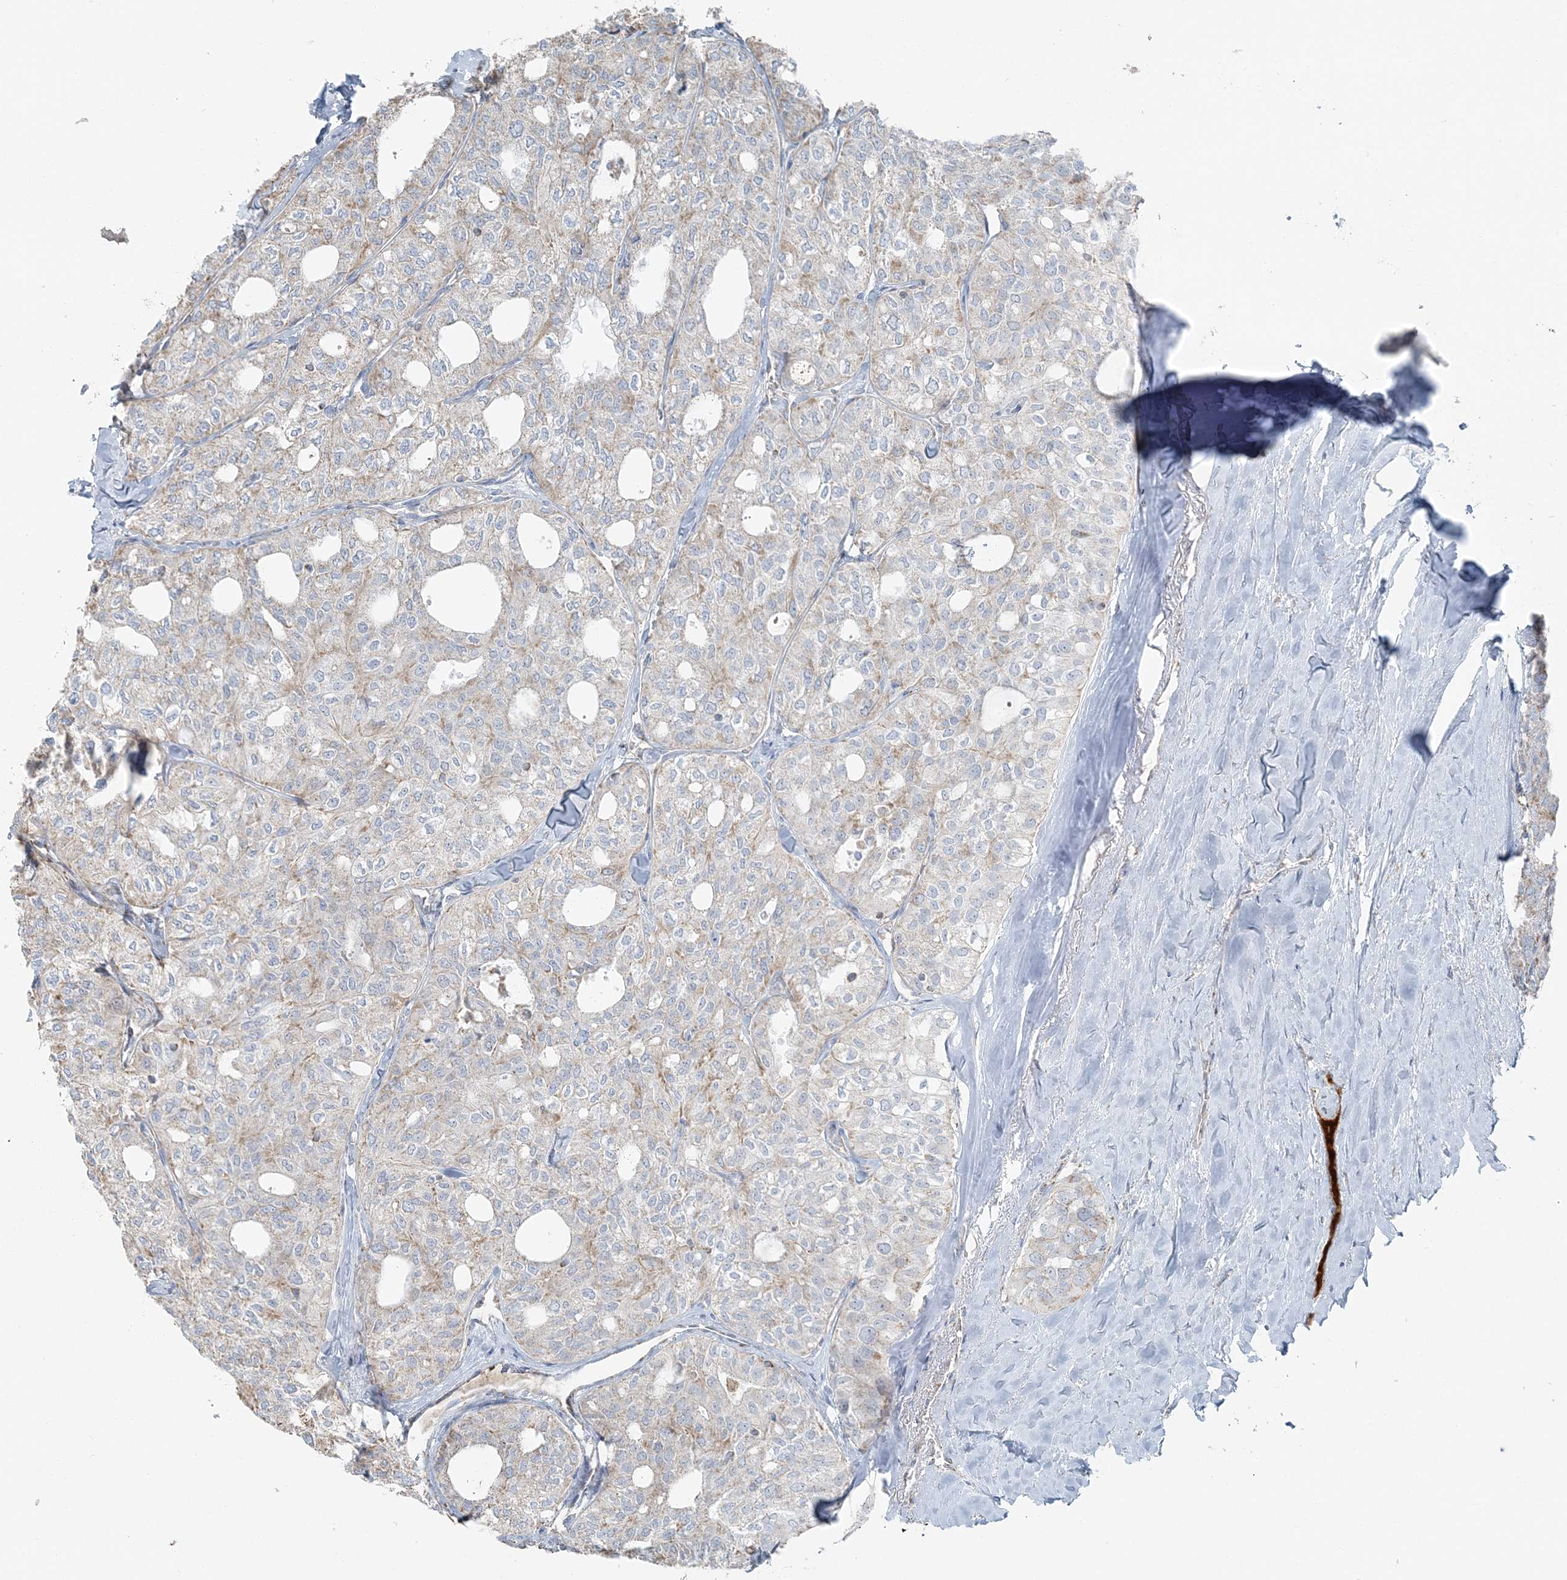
{"staining": {"intensity": "negative", "quantity": "none", "location": "none"}, "tissue": "thyroid cancer", "cell_type": "Tumor cells", "image_type": "cancer", "snomed": [{"axis": "morphology", "description": "Follicular adenoma carcinoma, NOS"}, {"axis": "topography", "description": "Thyroid gland"}], "caption": "Immunohistochemistry (IHC) of human follicular adenoma carcinoma (thyroid) displays no staining in tumor cells.", "gene": "SLC22A16", "patient": {"sex": "male", "age": 75}}